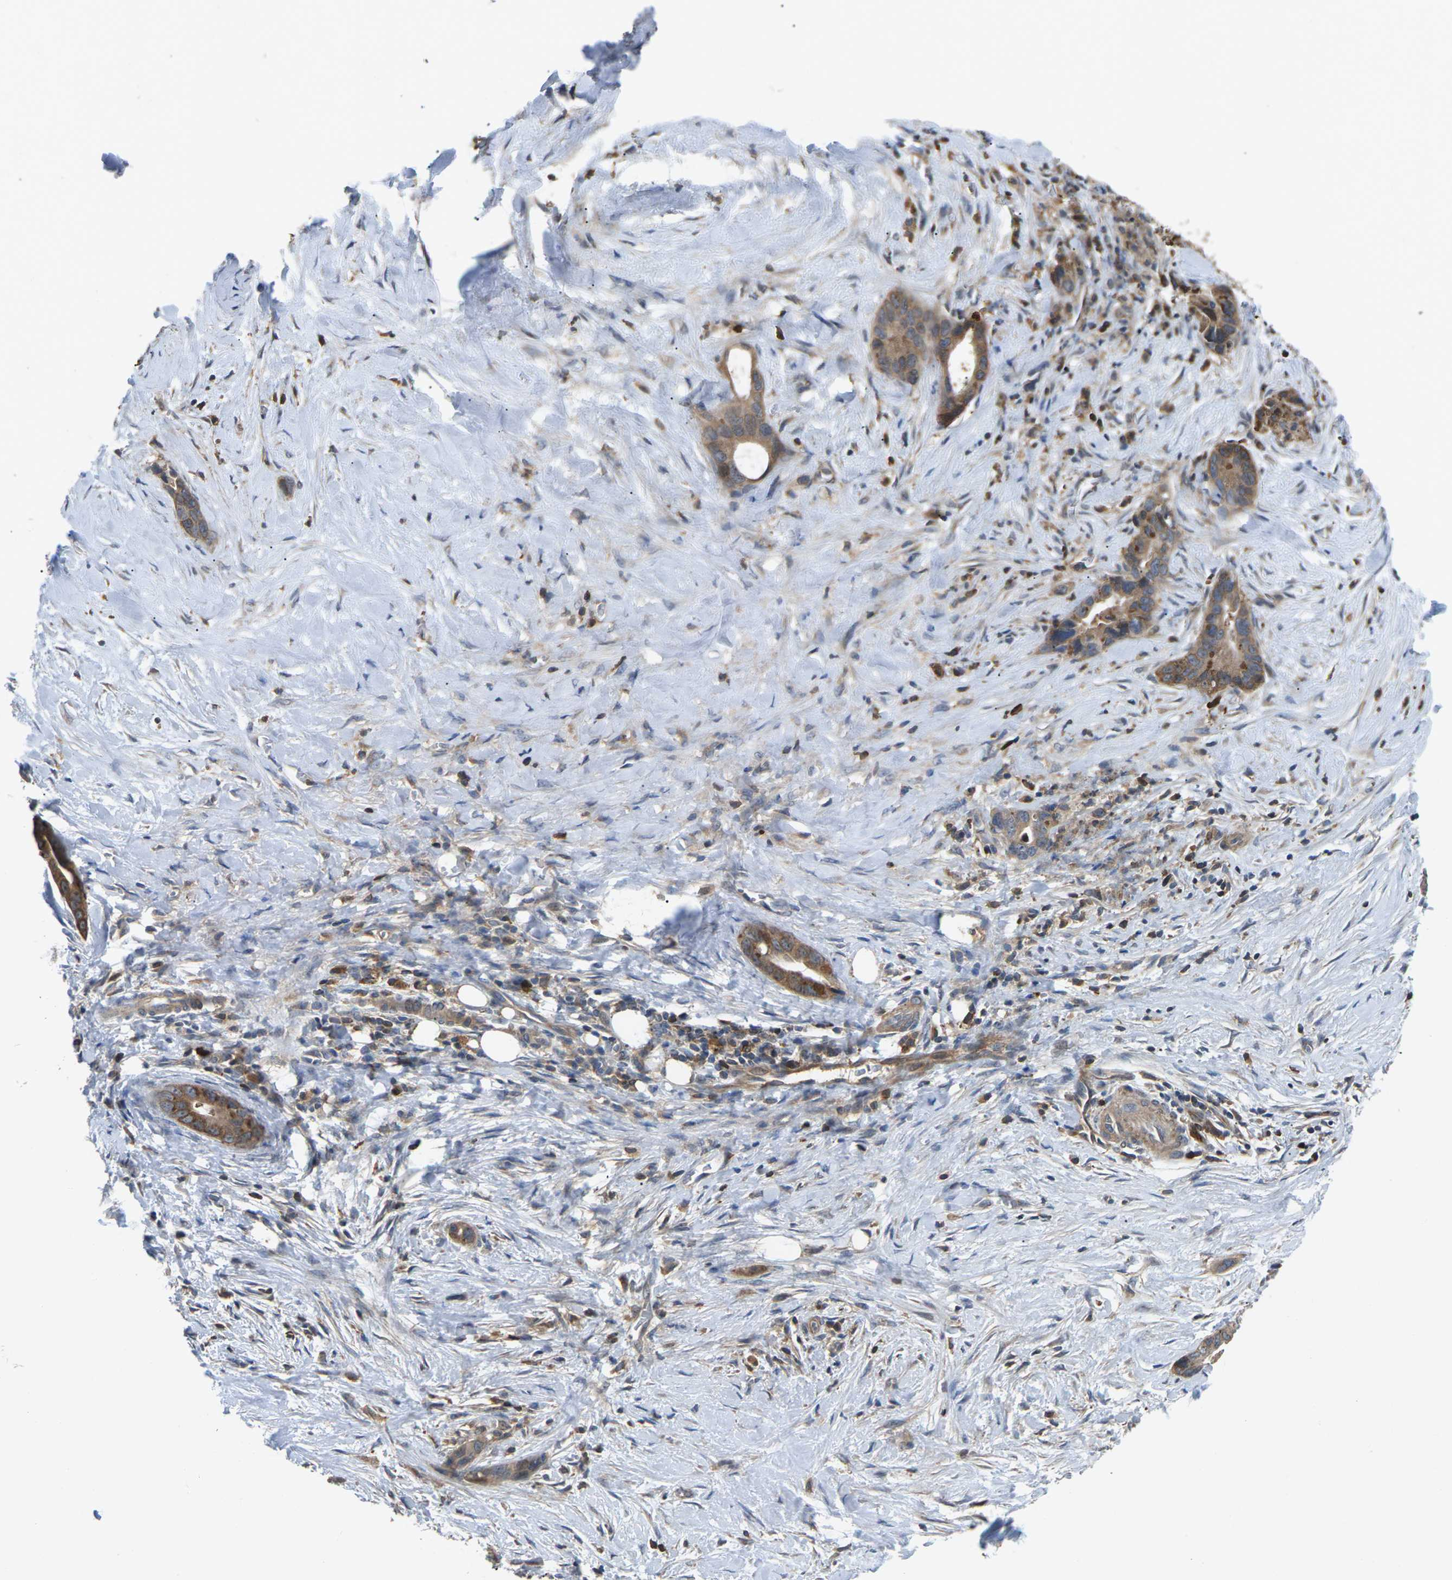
{"staining": {"intensity": "moderate", "quantity": ">75%", "location": "cytoplasmic/membranous"}, "tissue": "liver cancer", "cell_type": "Tumor cells", "image_type": "cancer", "snomed": [{"axis": "morphology", "description": "Cholangiocarcinoma"}, {"axis": "topography", "description": "Liver"}], "caption": "Protein expression by immunohistochemistry shows moderate cytoplasmic/membranous staining in approximately >75% of tumor cells in cholangiocarcinoma (liver).", "gene": "TIAM1", "patient": {"sex": "female", "age": 55}}